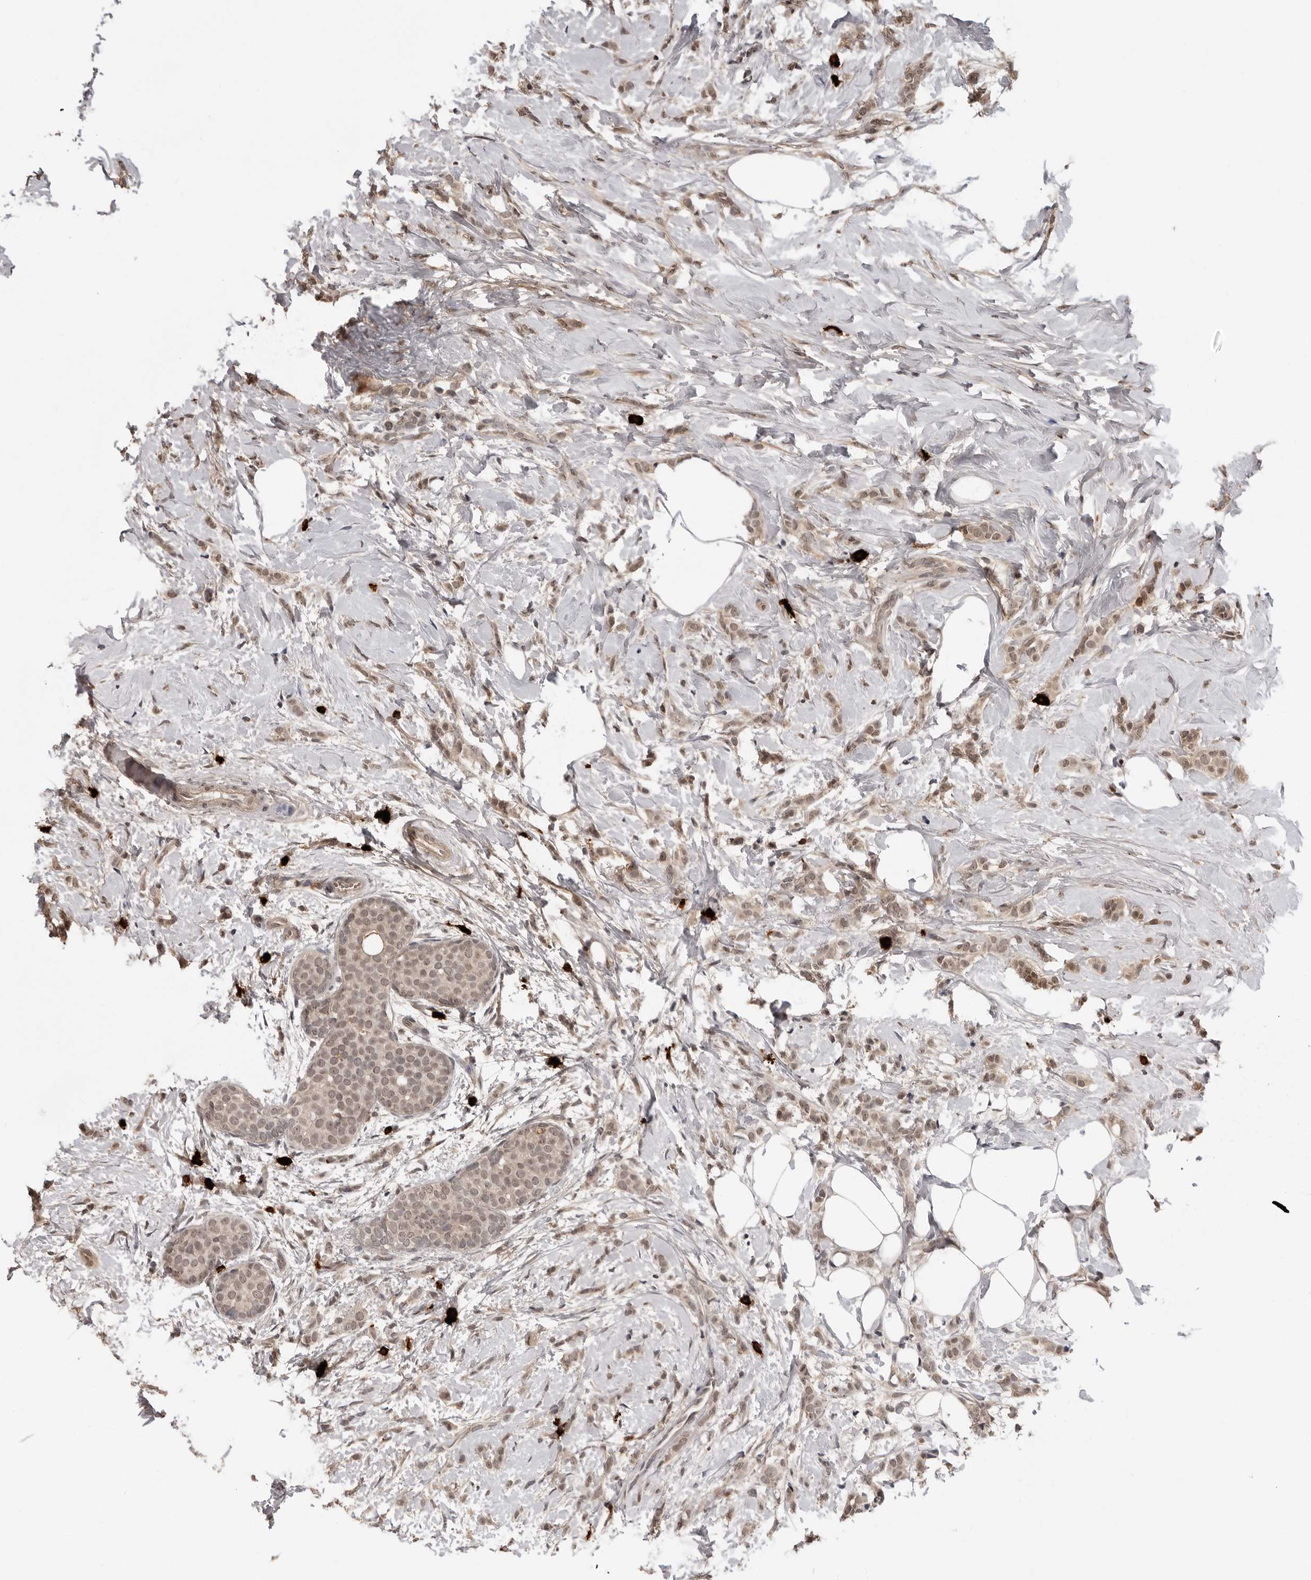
{"staining": {"intensity": "weak", "quantity": ">75%", "location": "cytoplasmic/membranous,nuclear"}, "tissue": "breast cancer", "cell_type": "Tumor cells", "image_type": "cancer", "snomed": [{"axis": "morphology", "description": "Lobular carcinoma, in situ"}, {"axis": "morphology", "description": "Lobular carcinoma"}, {"axis": "topography", "description": "Breast"}], "caption": "An immunohistochemistry (IHC) image of tumor tissue is shown. Protein staining in brown labels weak cytoplasmic/membranous and nuclear positivity in breast cancer (lobular carcinoma in situ) within tumor cells.", "gene": "IL24", "patient": {"sex": "female", "age": 41}}